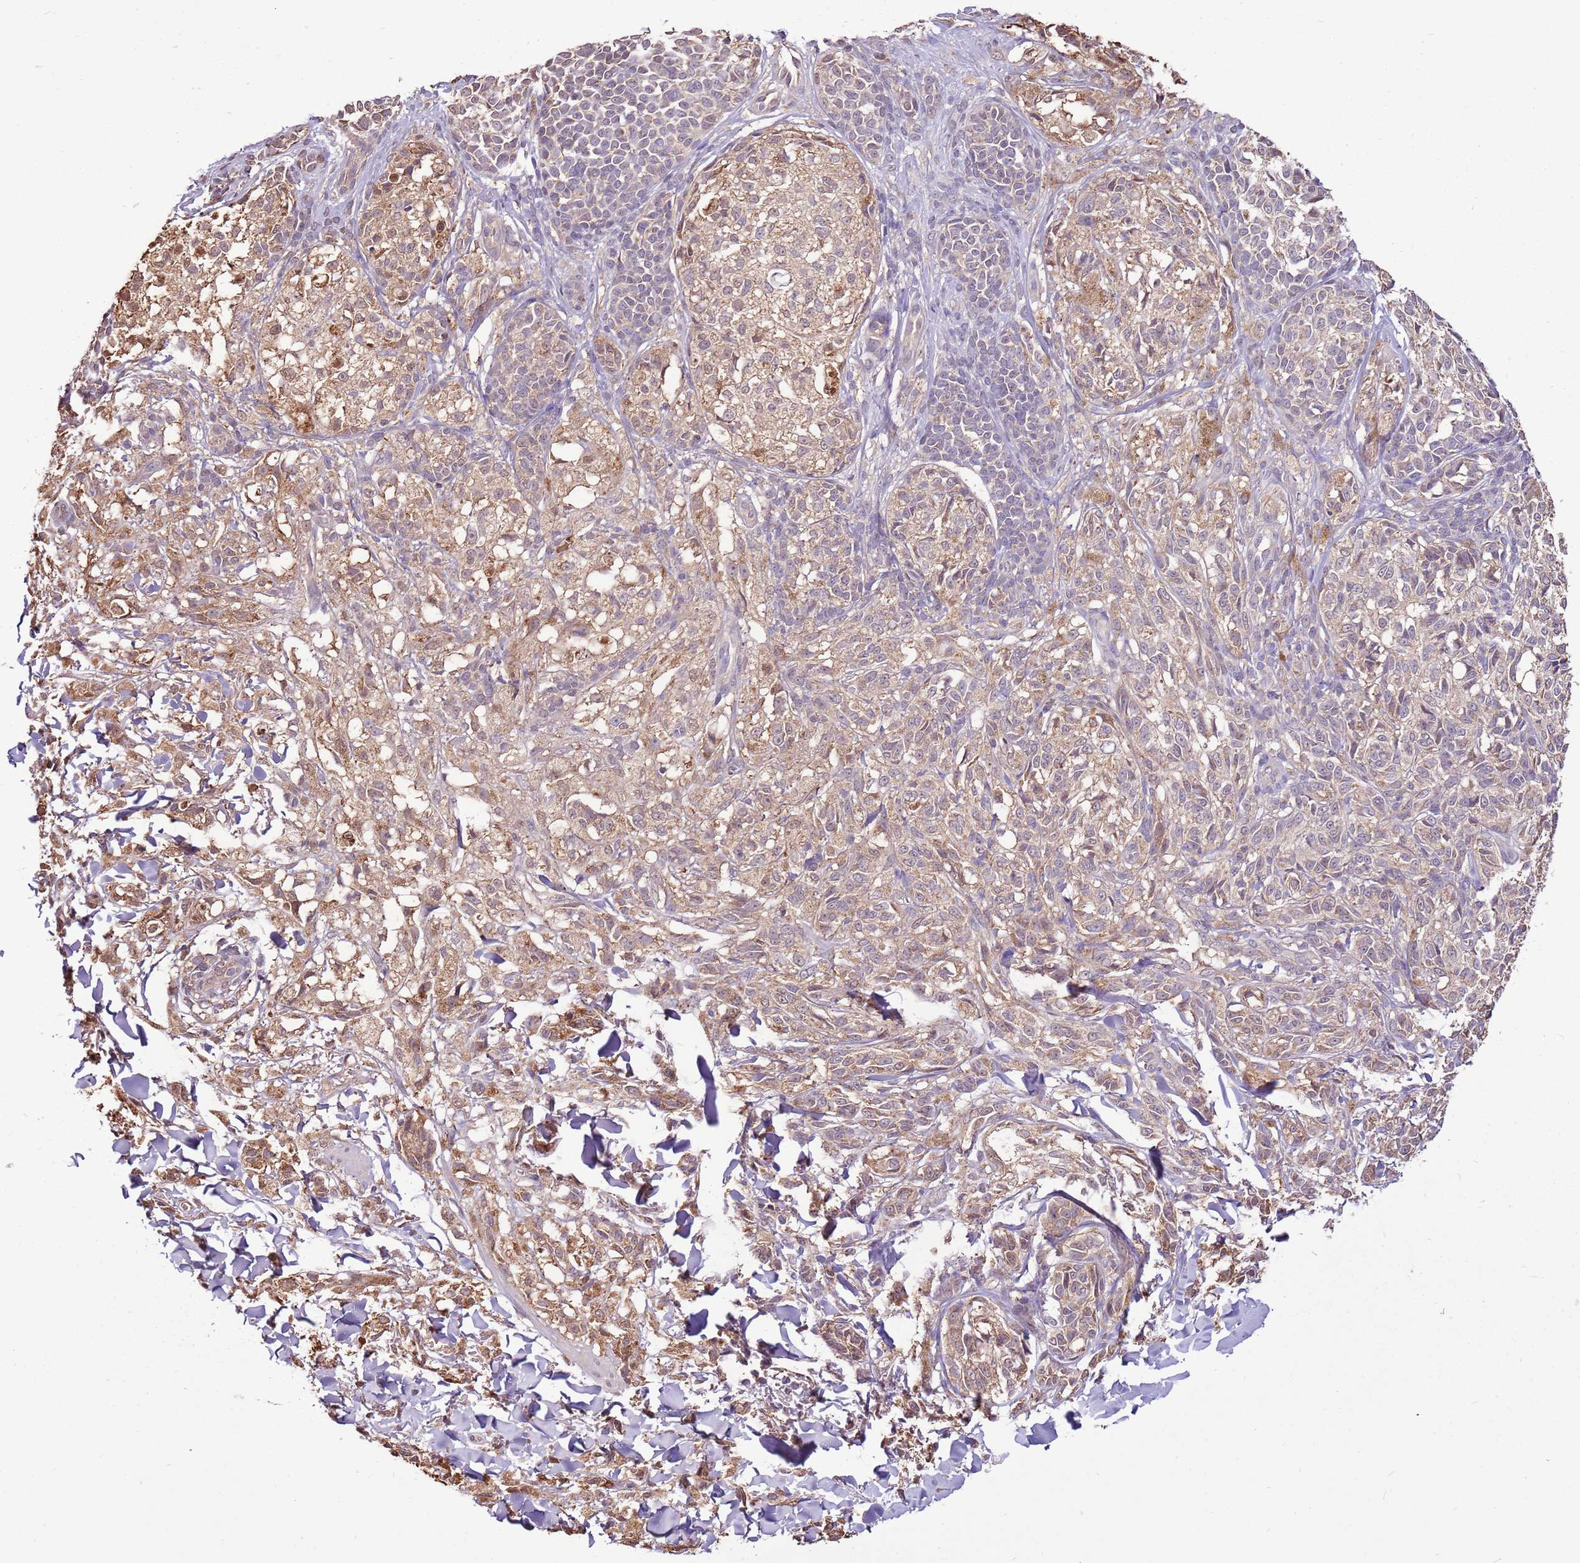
{"staining": {"intensity": "weak", "quantity": "25%-75%", "location": "cytoplasmic/membranous"}, "tissue": "melanoma", "cell_type": "Tumor cells", "image_type": "cancer", "snomed": [{"axis": "morphology", "description": "Malignant melanoma, NOS"}, {"axis": "topography", "description": "Skin of upper extremity"}], "caption": "The photomicrograph reveals staining of malignant melanoma, revealing weak cytoplasmic/membranous protein positivity (brown color) within tumor cells. The protein of interest is shown in brown color, while the nuclei are stained blue.", "gene": "BBS5", "patient": {"sex": "male", "age": 40}}